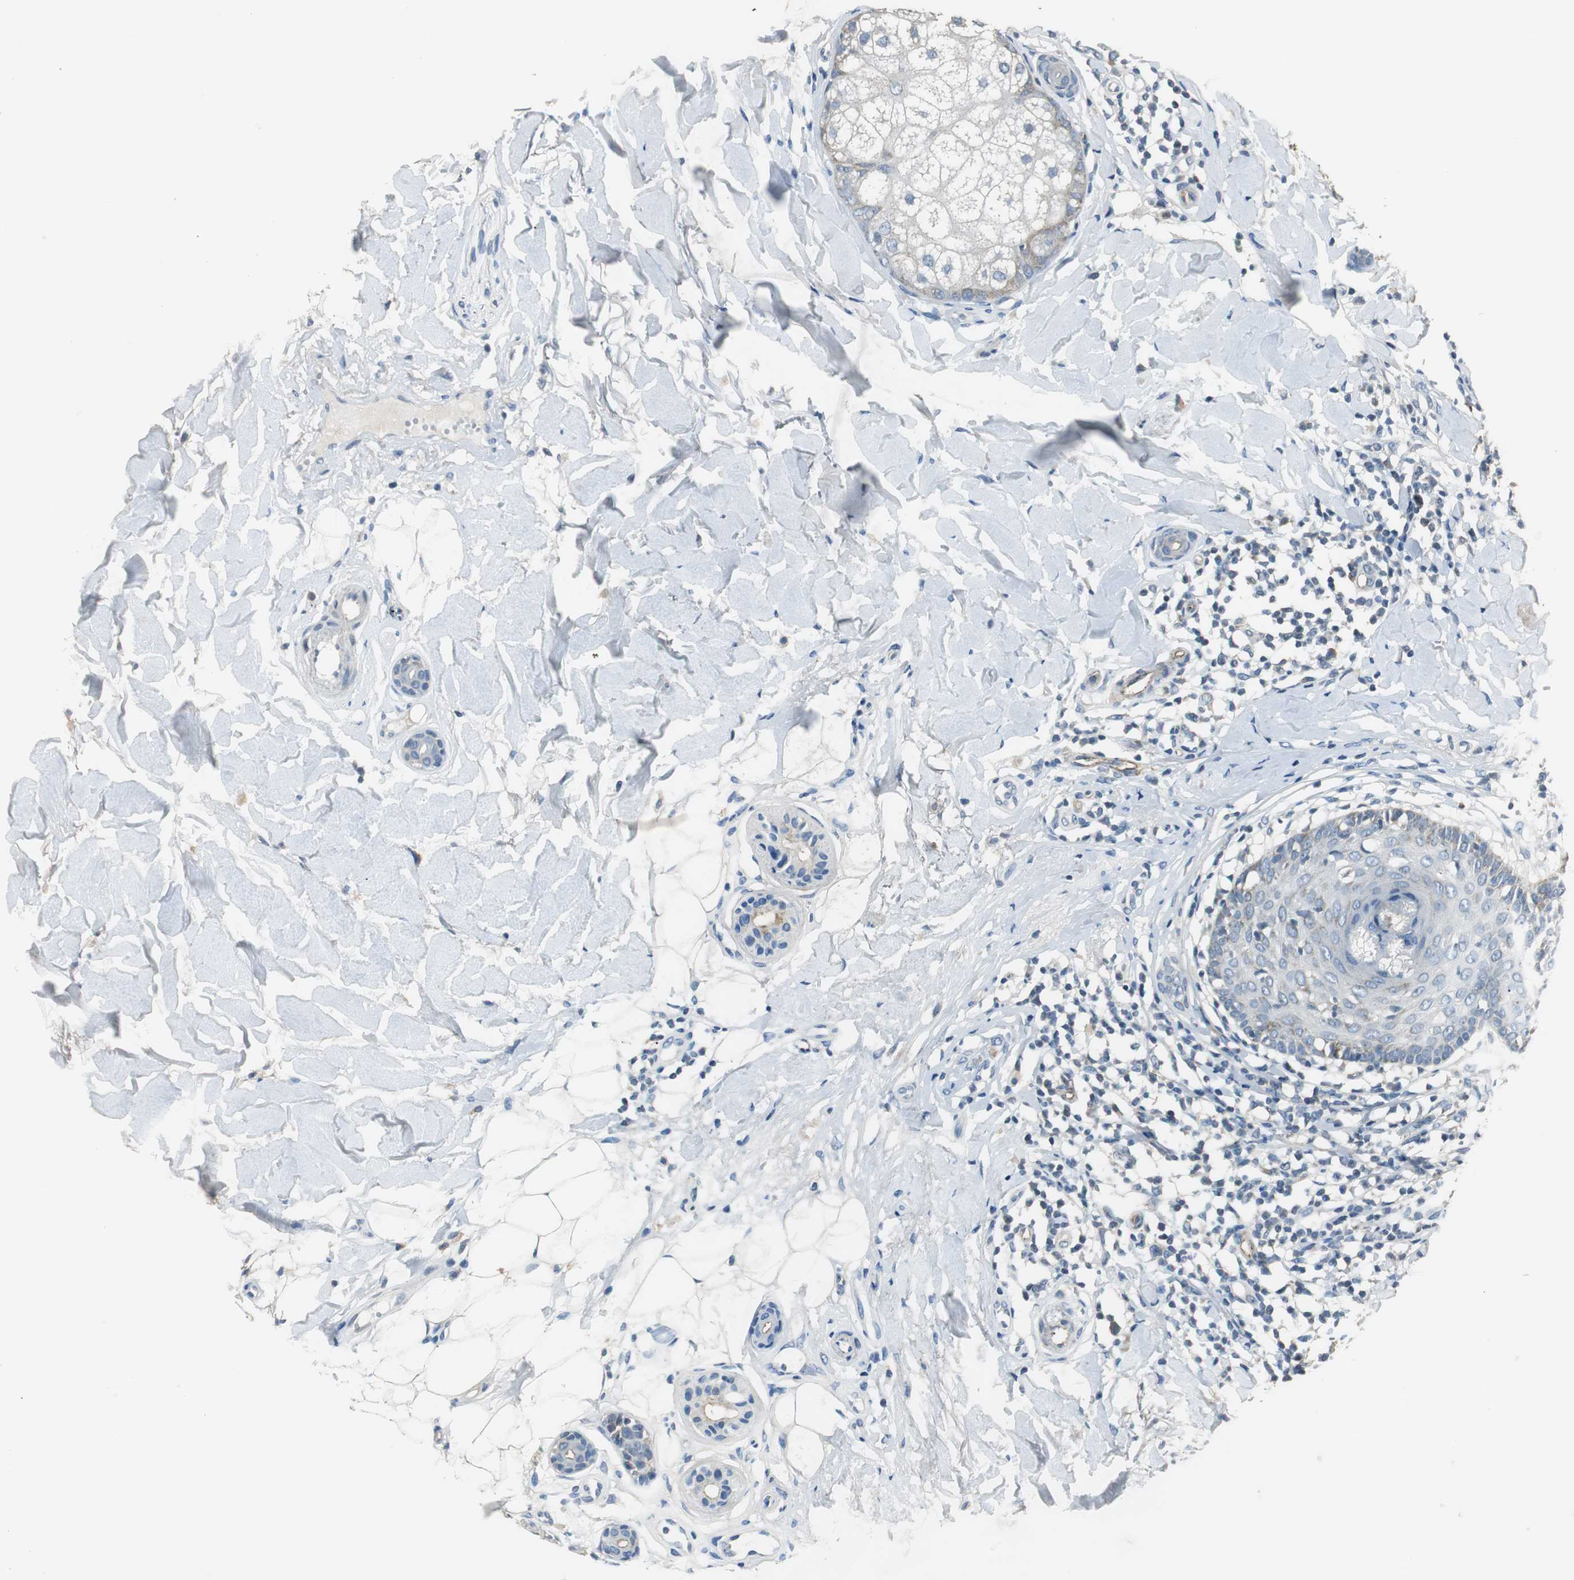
{"staining": {"intensity": "weak", "quantity": "<25%", "location": "cytoplasmic/membranous"}, "tissue": "skin cancer", "cell_type": "Tumor cells", "image_type": "cancer", "snomed": [{"axis": "morphology", "description": "Basal cell carcinoma"}, {"axis": "topography", "description": "Skin"}], "caption": "IHC histopathology image of neoplastic tissue: human skin cancer stained with DAB (3,3'-diaminobenzidine) shows no significant protein expression in tumor cells.", "gene": "MSTO1", "patient": {"sex": "female", "age": 58}}